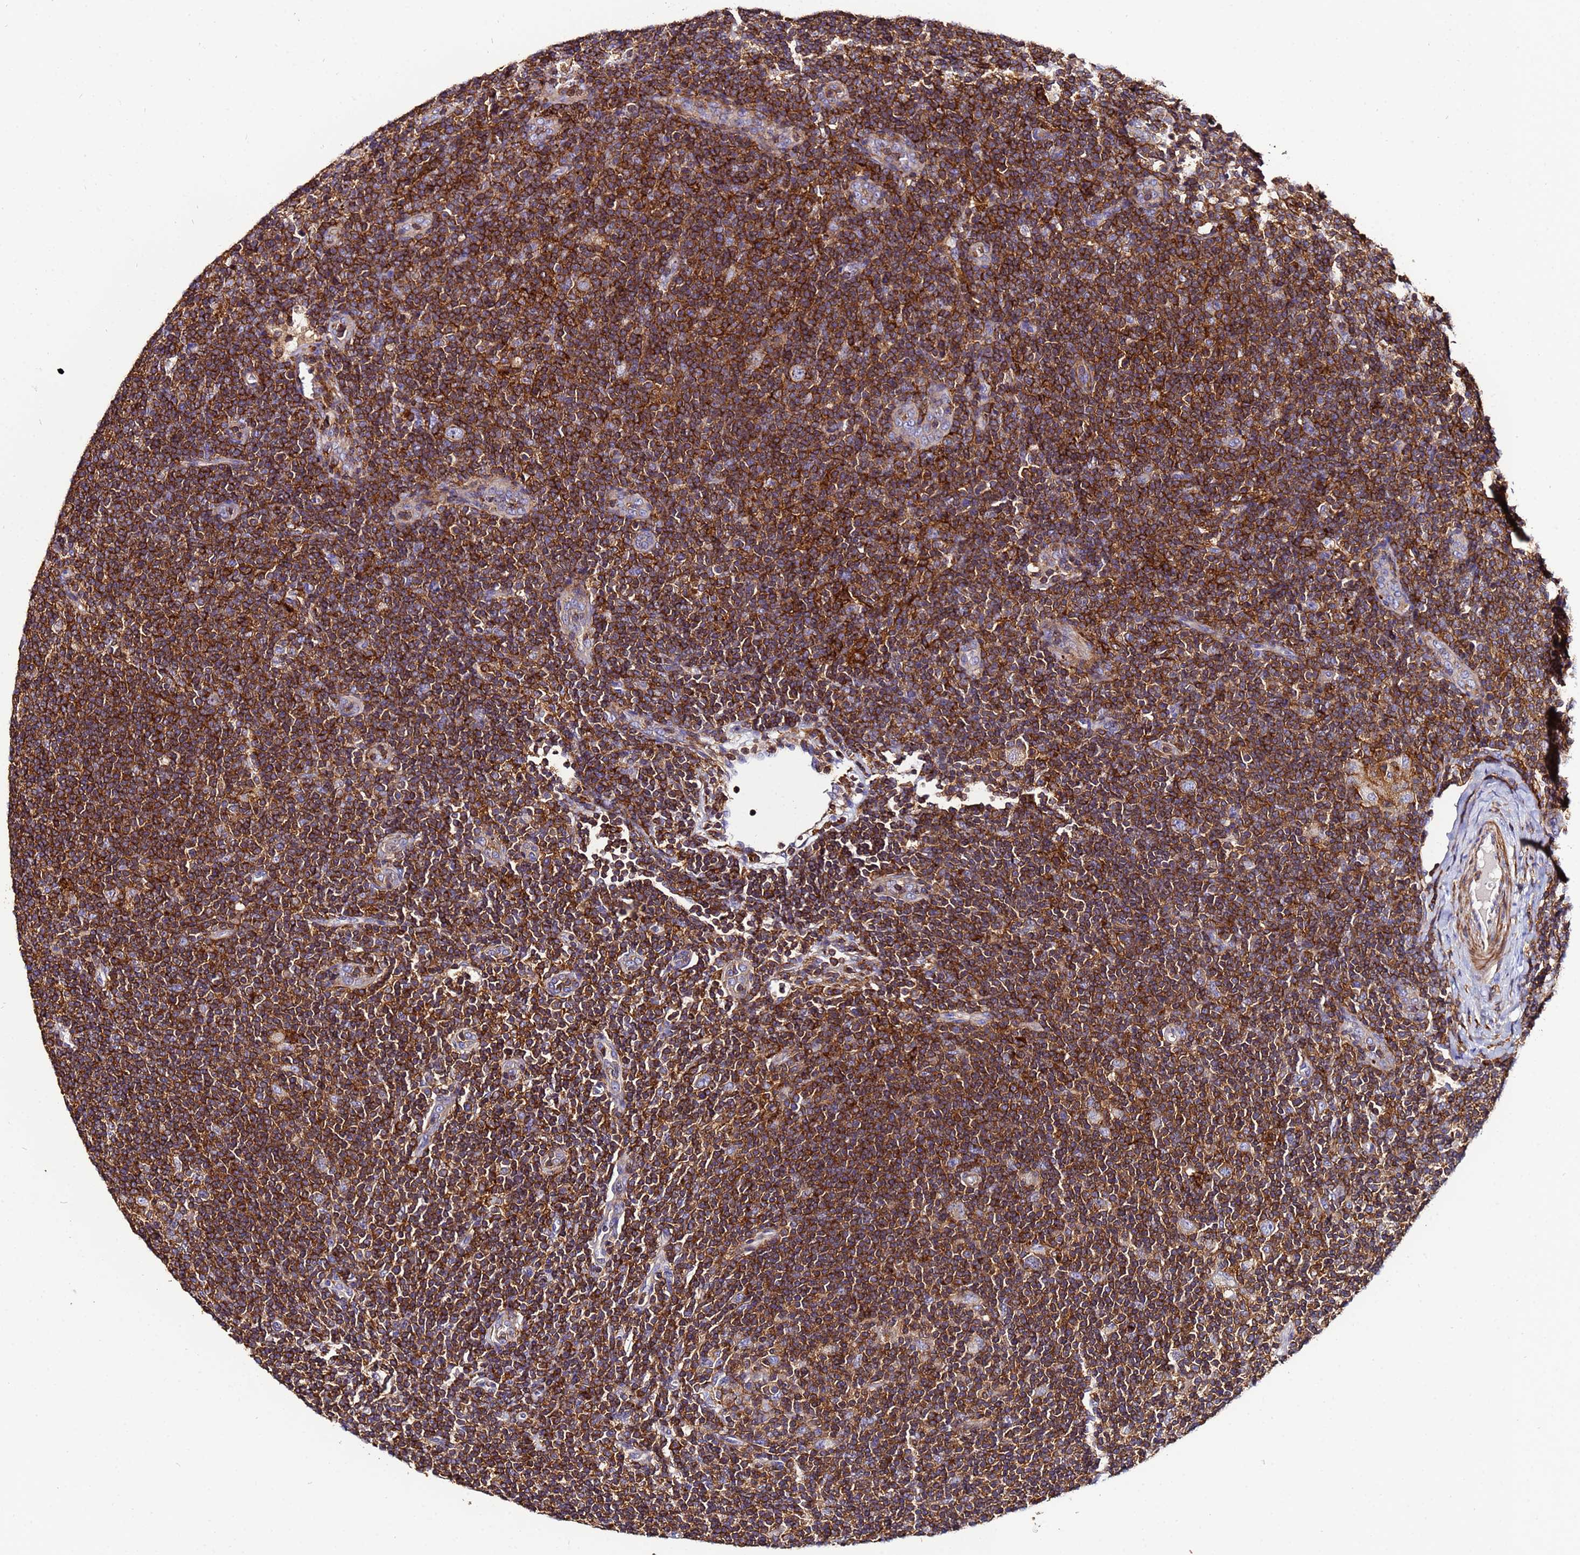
{"staining": {"intensity": "weak", "quantity": ">75%", "location": "cytoplasmic/membranous"}, "tissue": "lymphoma", "cell_type": "Tumor cells", "image_type": "cancer", "snomed": [{"axis": "morphology", "description": "Hodgkin's disease, NOS"}, {"axis": "topography", "description": "Lymph node"}], "caption": "Immunohistochemical staining of lymphoma reveals low levels of weak cytoplasmic/membranous protein expression in about >75% of tumor cells.", "gene": "ACTB", "patient": {"sex": "female", "age": 57}}